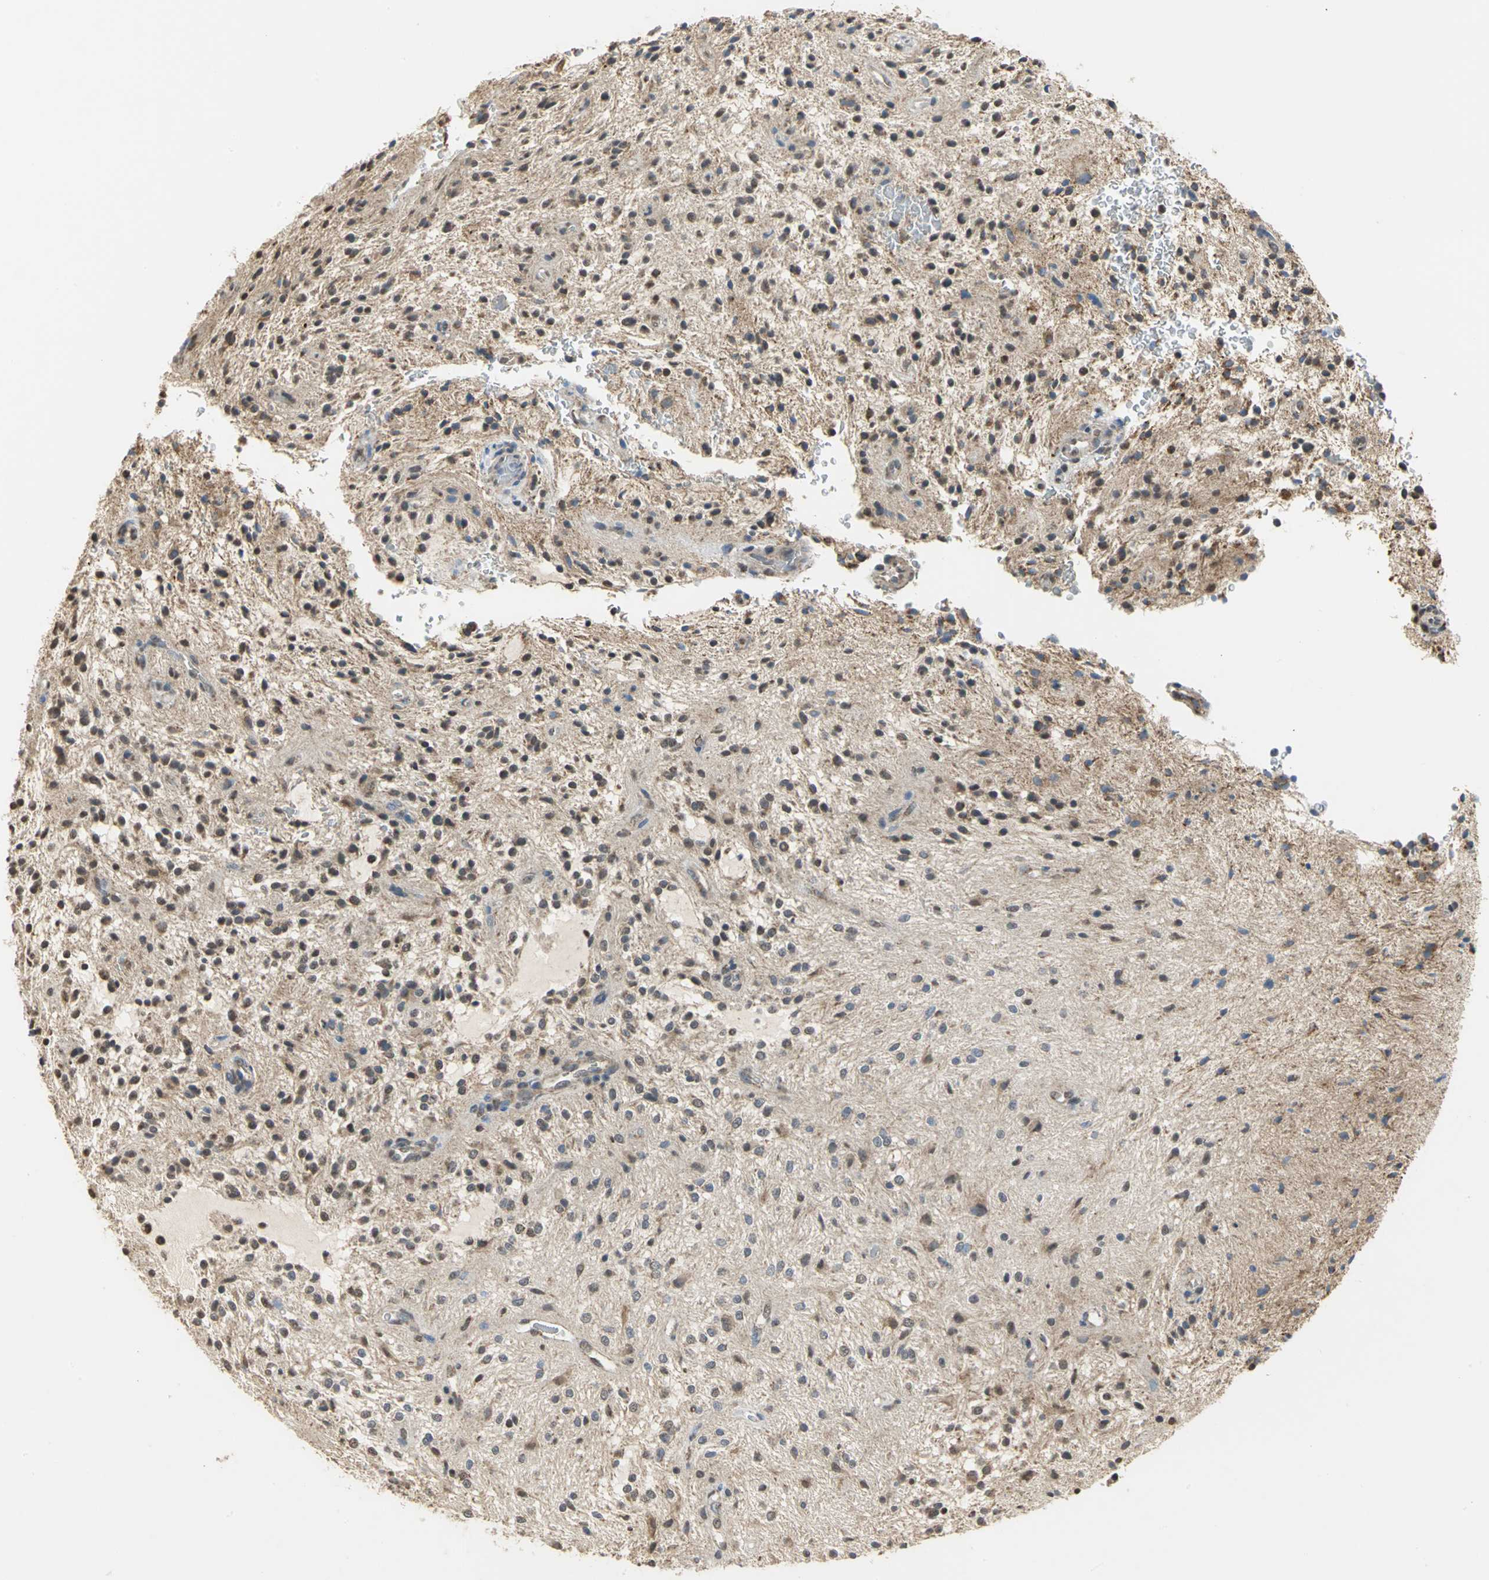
{"staining": {"intensity": "moderate", "quantity": "25%-75%", "location": "cytoplasmic/membranous,nuclear"}, "tissue": "glioma", "cell_type": "Tumor cells", "image_type": "cancer", "snomed": [{"axis": "morphology", "description": "Glioma, malignant, NOS"}, {"axis": "topography", "description": "Cerebellum"}], "caption": "This image displays immunohistochemistry staining of glioma, with medium moderate cytoplasmic/membranous and nuclear staining in approximately 25%-75% of tumor cells.", "gene": "NDUFB5", "patient": {"sex": "female", "age": 10}}